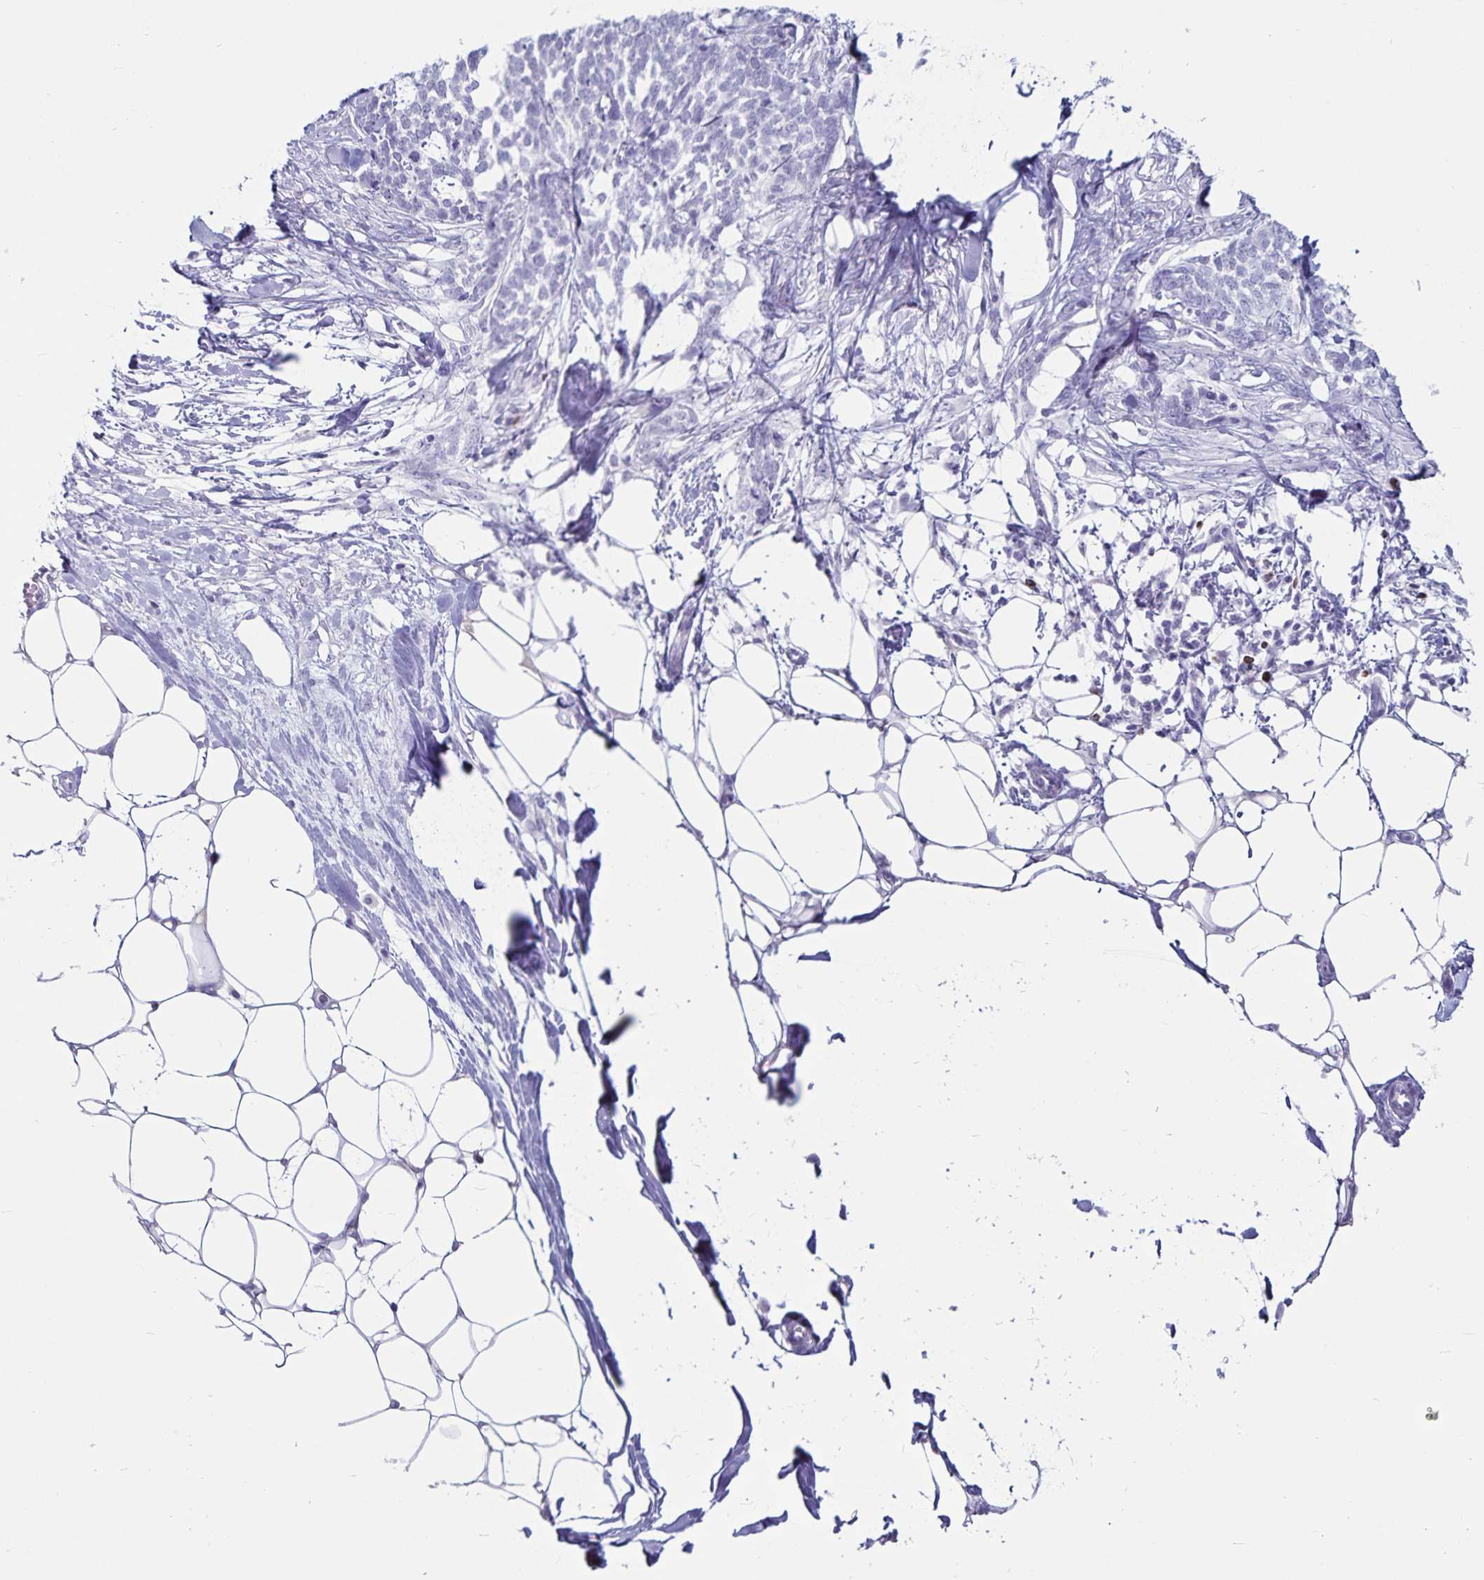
{"staining": {"intensity": "negative", "quantity": "none", "location": "none"}, "tissue": "skin cancer", "cell_type": "Tumor cells", "image_type": "cancer", "snomed": [{"axis": "morphology", "description": "Basal cell carcinoma"}, {"axis": "topography", "description": "Skin"}], "caption": "DAB (3,3'-diaminobenzidine) immunohistochemical staining of human basal cell carcinoma (skin) exhibits no significant positivity in tumor cells.", "gene": "GNLY", "patient": {"sex": "female", "age": 59}}